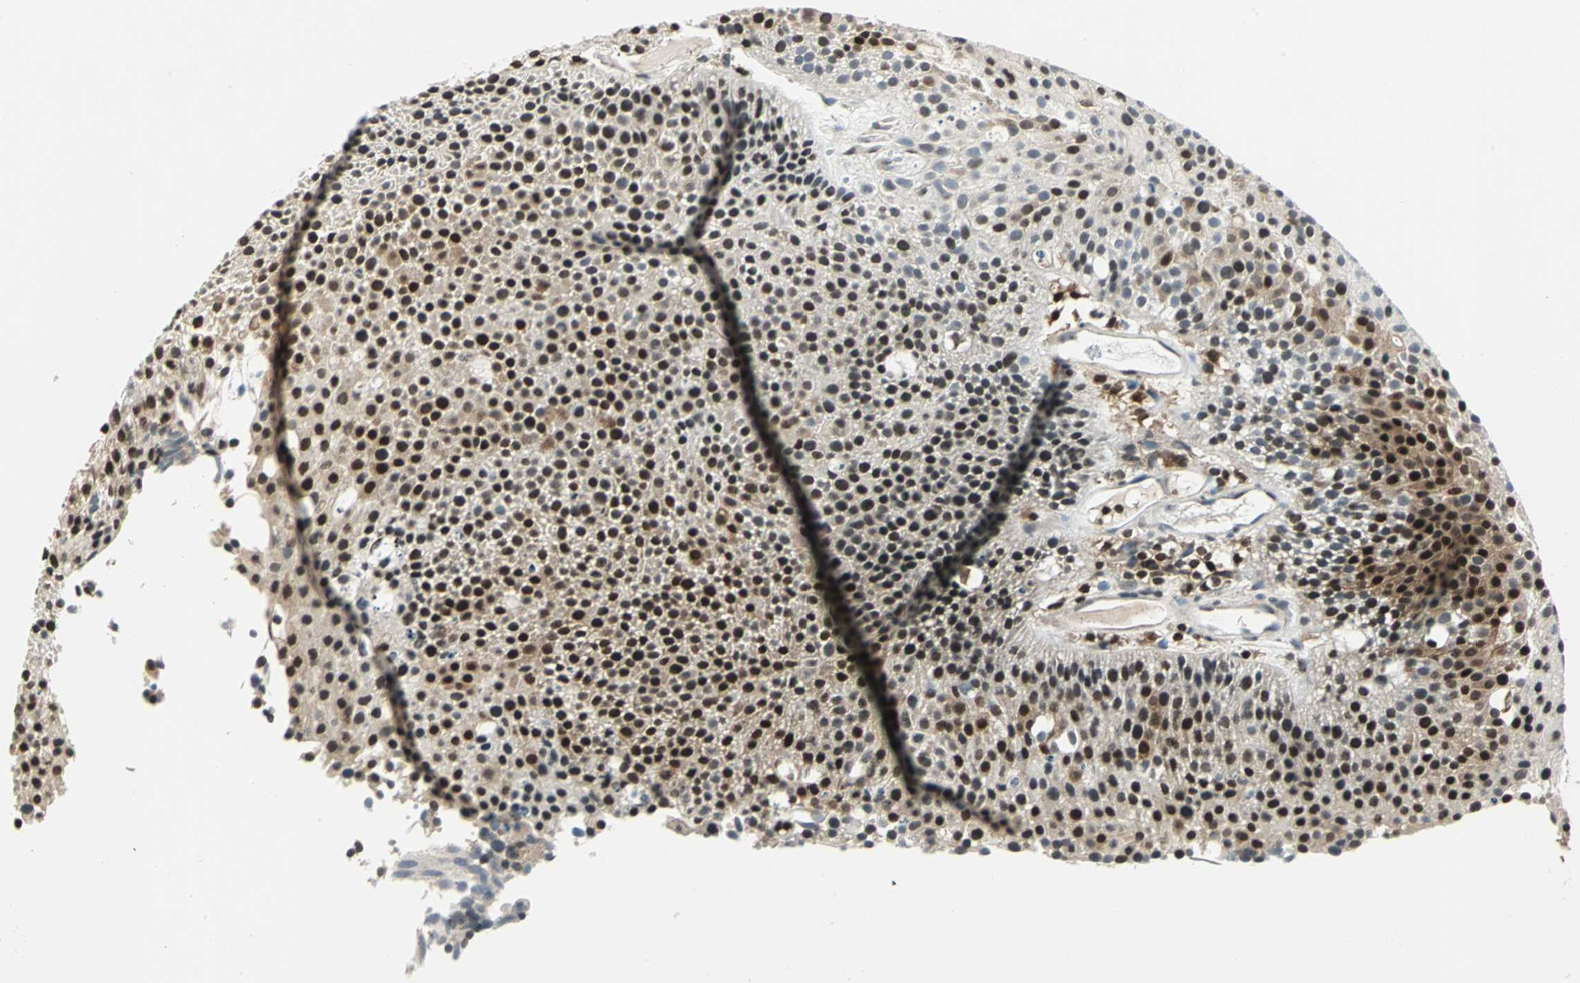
{"staining": {"intensity": "moderate", "quantity": ">75%", "location": "cytoplasmic/membranous,nuclear"}, "tissue": "urothelial cancer", "cell_type": "Tumor cells", "image_type": "cancer", "snomed": [{"axis": "morphology", "description": "Urothelial carcinoma, Low grade"}, {"axis": "topography", "description": "Urinary bladder"}], "caption": "Urothelial carcinoma (low-grade) was stained to show a protein in brown. There is medium levels of moderate cytoplasmic/membranous and nuclear staining in about >75% of tumor cells.", "gene": "LGALS3", "patient": {"sex": "male", "age": 85}}